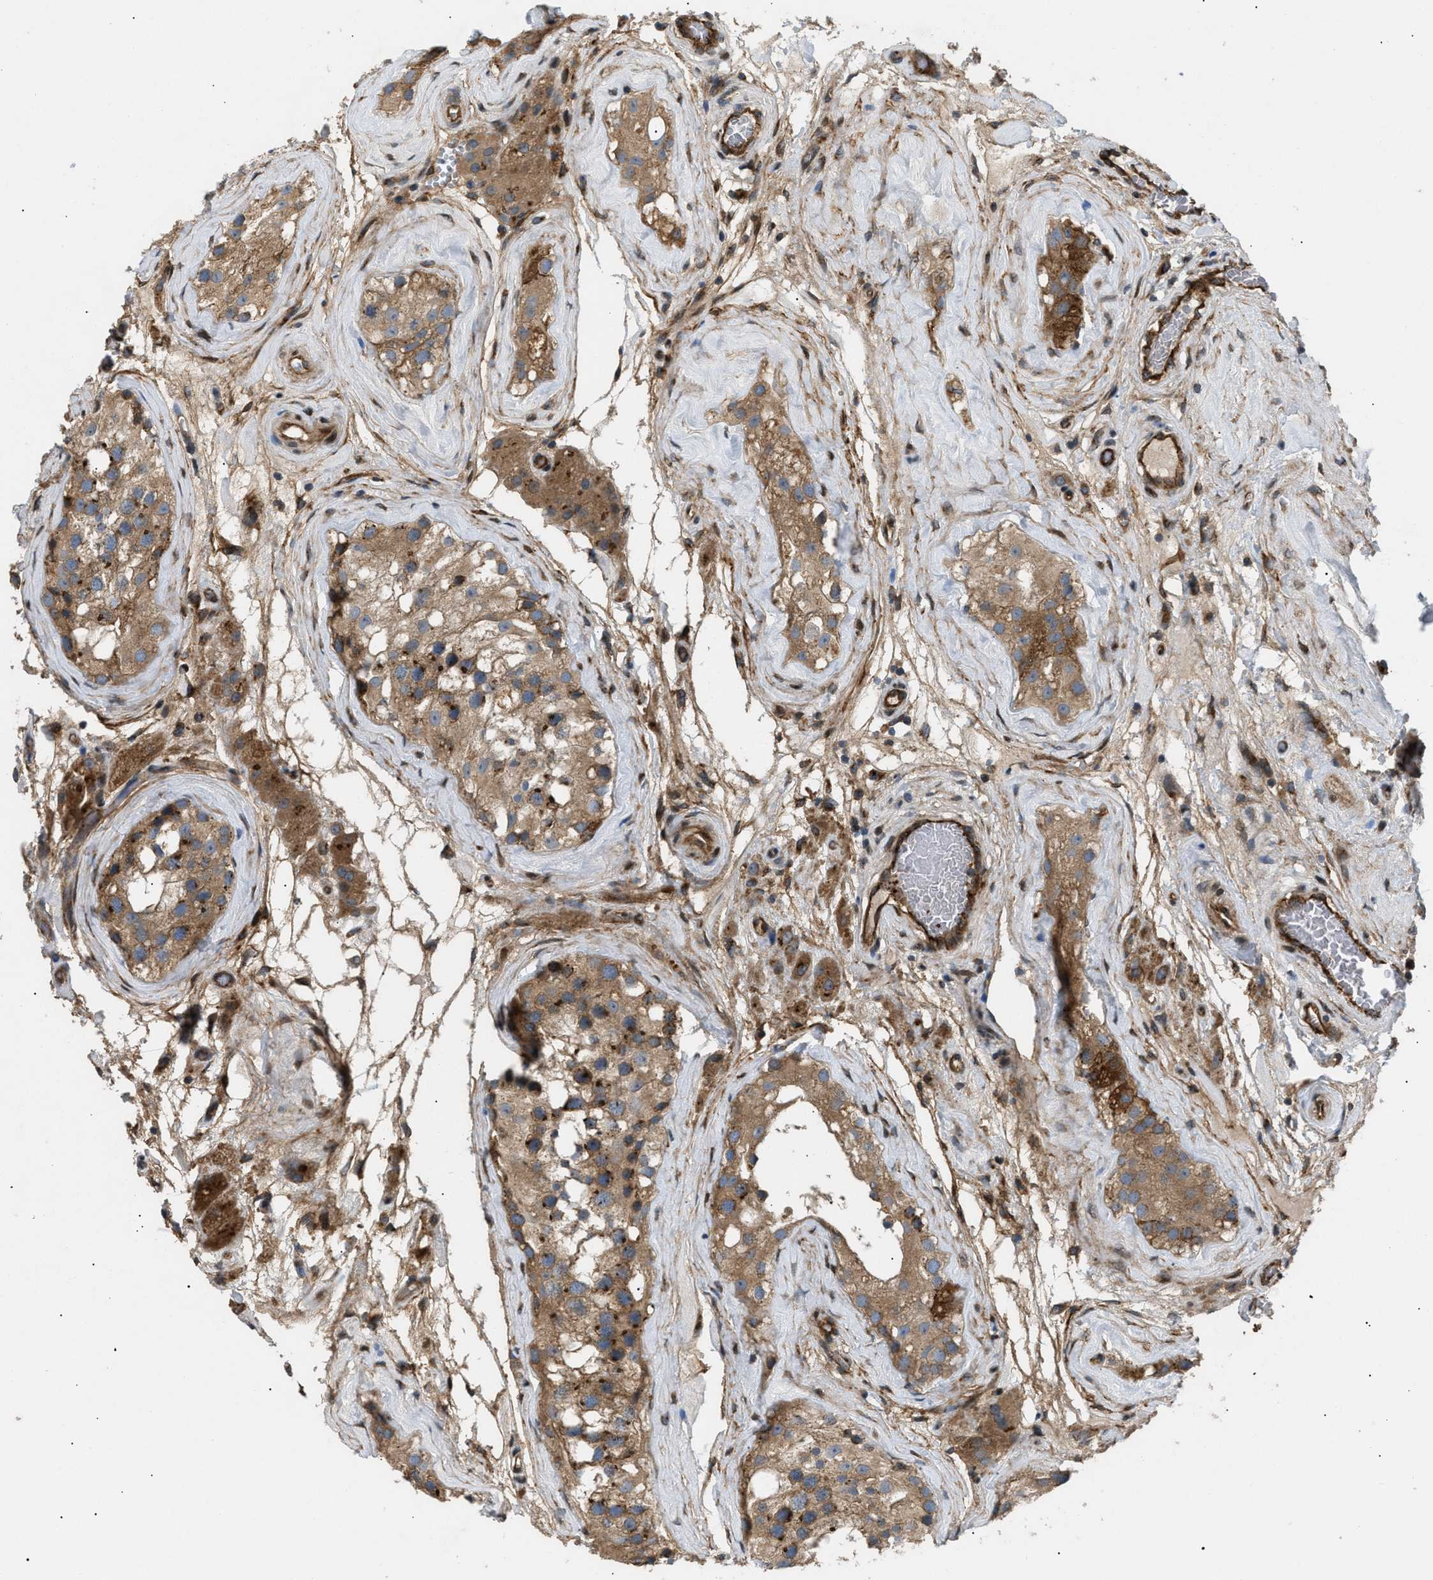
{"staining": {"intensity": "moderate", "quantity": ">75%", "location": "cytoplasmic/membranous"}, "tissue": "testis", "cell_type": "Cells in seminiferous ducts", "image_type": "normal", "snomed": [{"axis": "morphology", "description": "Normal tissue, NOS"}, {"axis": "morphology", "description": "Seminoma, NOS"}, {"axis": "topography", "description": "Testis"}], "caption": "High-power microscopy captured an immunohistochemistry (IHC) photomicrograph of benign testis, revealing moderate cytoplasmic/membranous staining in approximately >75% of cells in seminiferous ducts.", "gene": "LYSMD3", "patient": {"sex": "male", "age": 71}}